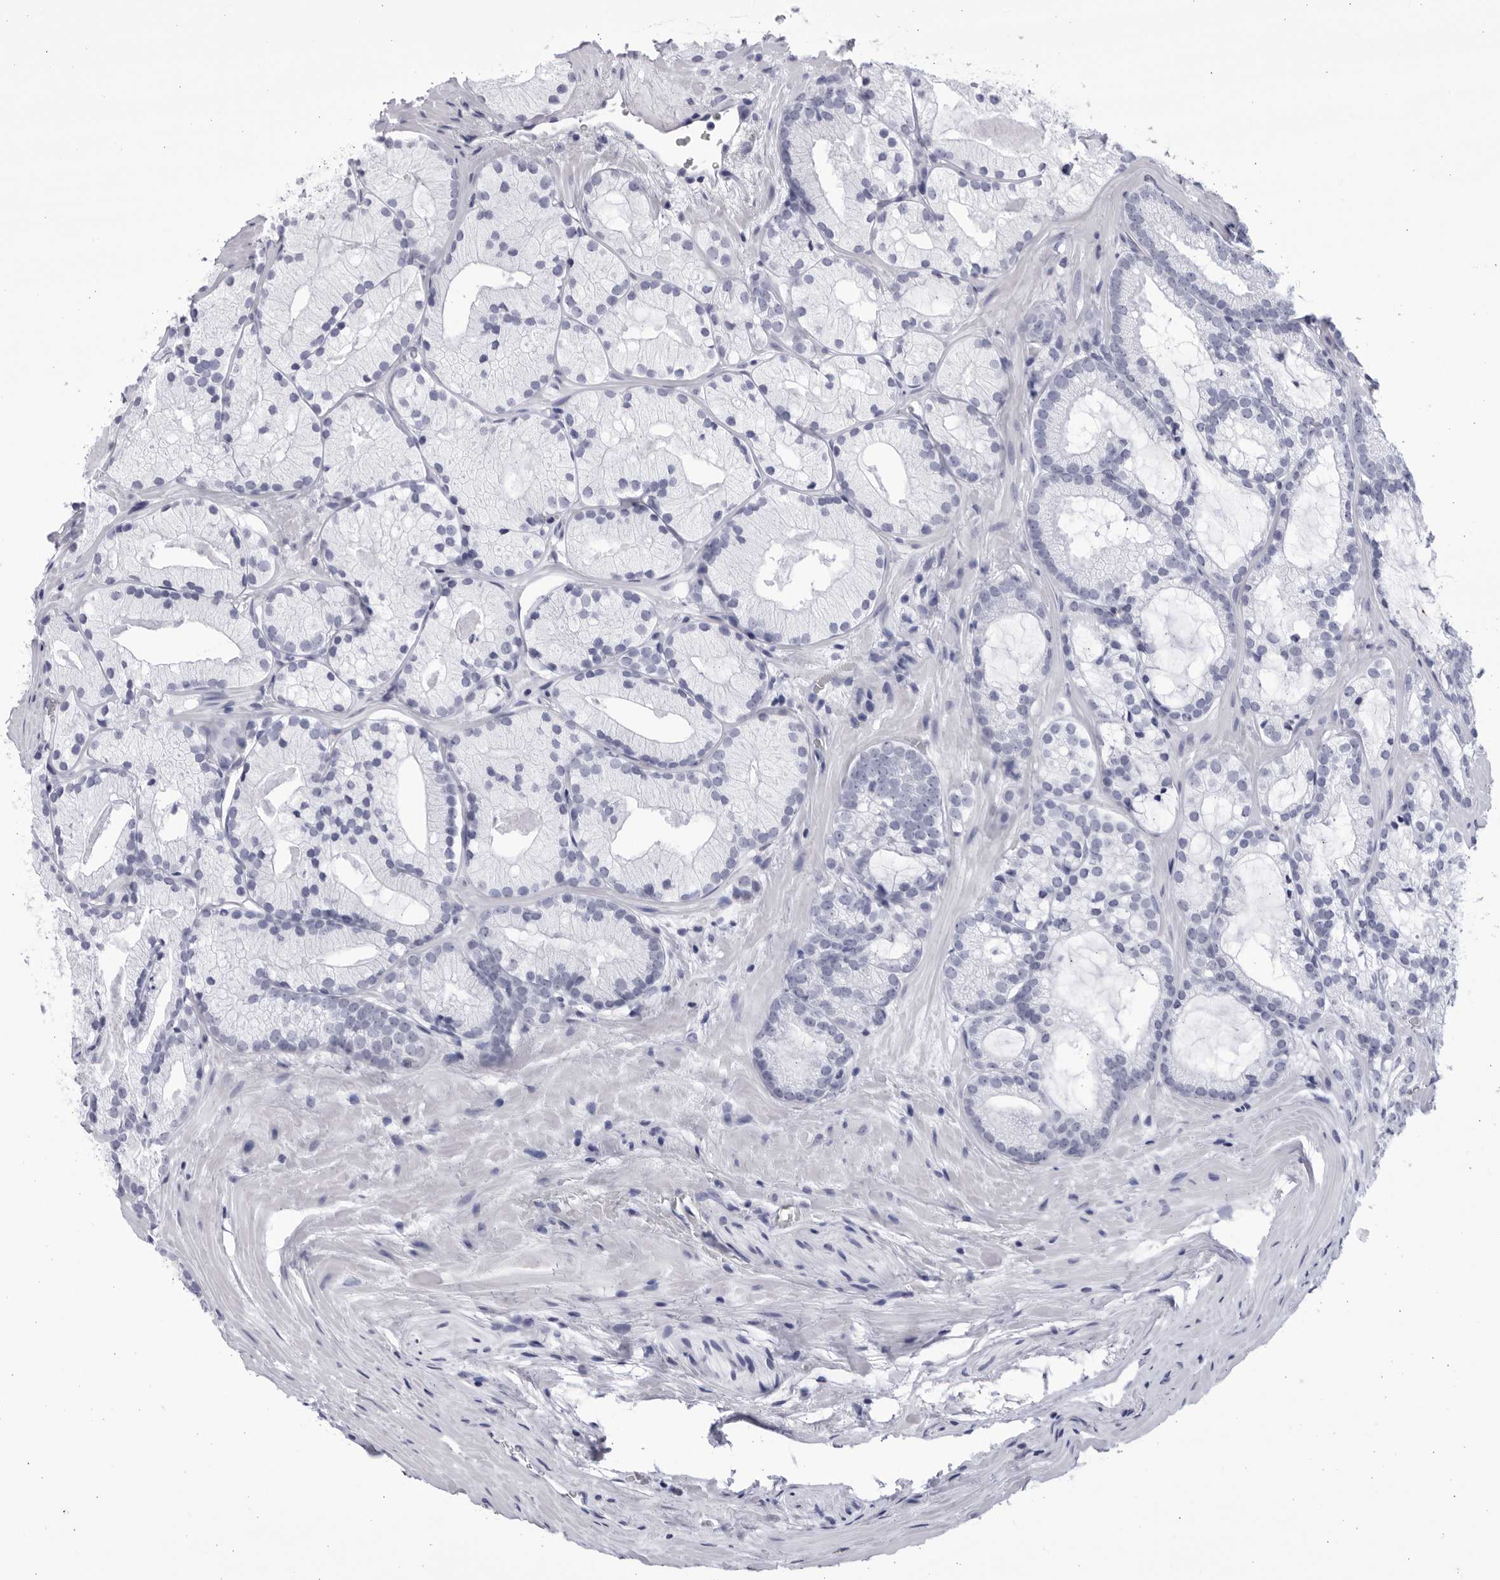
{"staining": {"intensity": "negative", "quantity": "none", "location": "none"}, "tissue": "prostate cancer", "cell_type": "Tumor cells", "image_type": "cancer", "snomed": [{"axis": "morphology", "description": "Adenocarcinoma, Low grade"}, {"axis": "topography", "description": "Prostate"}], "caption": "Immunohistochemistry photomicrograph of low-grade adenocarcinoma (prostate) stained for a protein (brown), which shows no positivity in tumor cells. (DAB immunohistochemistry visualized using brightfield microscopy, high magnification).", "gene": "CCDC181", "patient": {"sex": "male", "age": 72}}